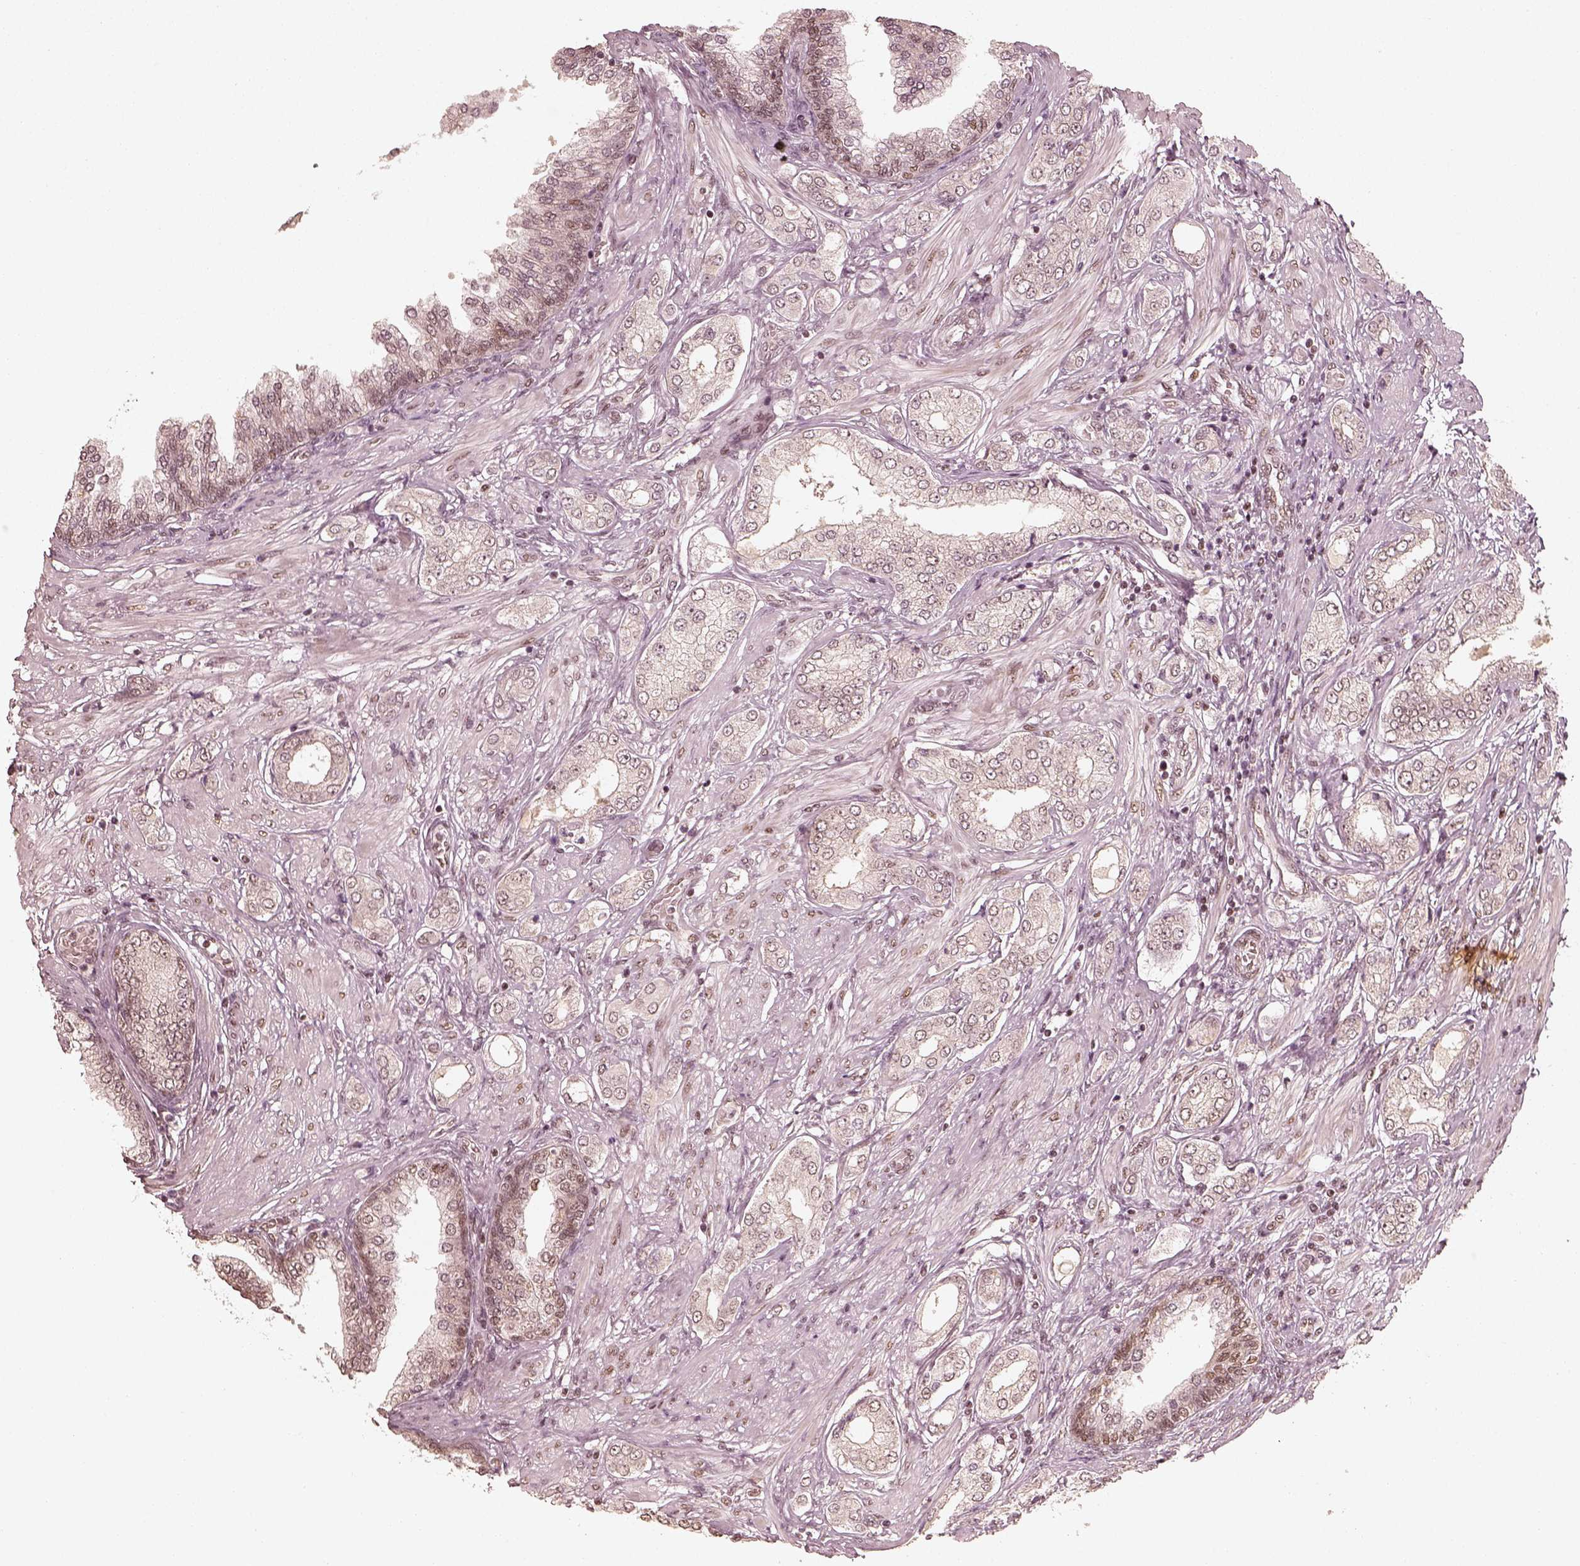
{"staining": {"intensity": "moderate", "quantity": "25%-75%", "location": "nuclear"}, "tissue": "prostate cancer", "cell_type": "Tumor cells", "image_type": "cancer", "snomed": [{"axis": "morphology", "description": "Adenocarcinoma, NOS"}, {"axis": "topography", "description": "Prostate"}], "caption": "IHC staining of prostate adenocarcinoma, which reveals medium levels of moderate nuclear staining in about 25%-75% of tumor cells indicating moderate nuclear protein expression. The staining was performed using DAB (3,3'-diaminobenzidine) (brown) for protein detection and nuclei were counterstained in hematoxylin (blue).", "gene": "GMEB2", "patient": {"sex": "male", "age": 63}}